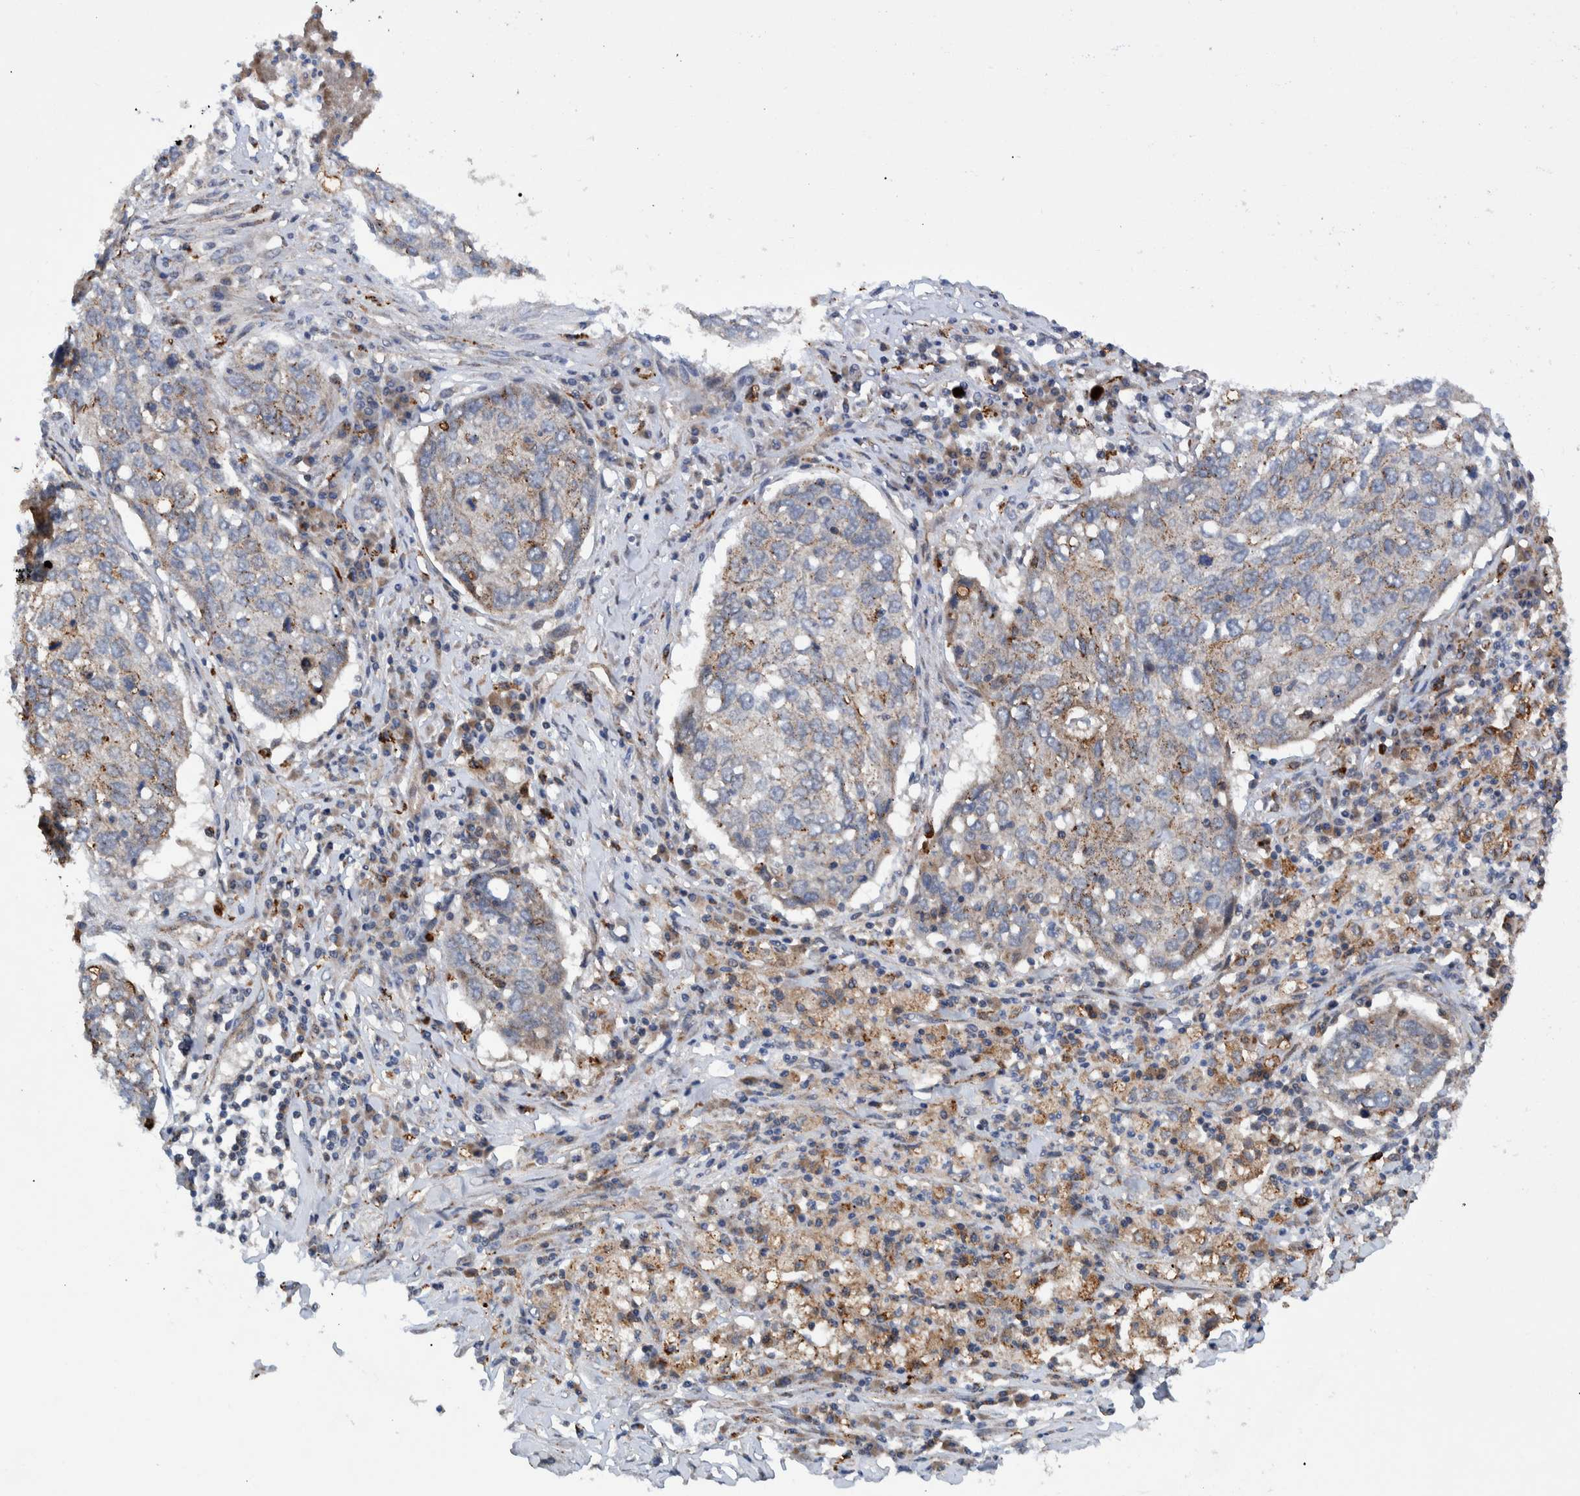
{"staining": {"intensity": "moderate", "quantity": "<25%", "location": "cytoplasmic/membranous"}, "tissue": "lung cancer", "cell_type": "Tumor cells", "image_type": "cancer", "snomed": [{"axis": "morphology", "description": "Squamous cell carcinoma, NOS"}, {"axis": "topography", "description": "Lung"}], "caption": "Immunohistochemical staining of human squamous cell carcinoma (lung) displays low levels of moderate cytoplasmic/membranous protein expression in about <25% of tumor cells.", "gene": "ITIH3", "patient": {"sex": "female", "age": 63}}